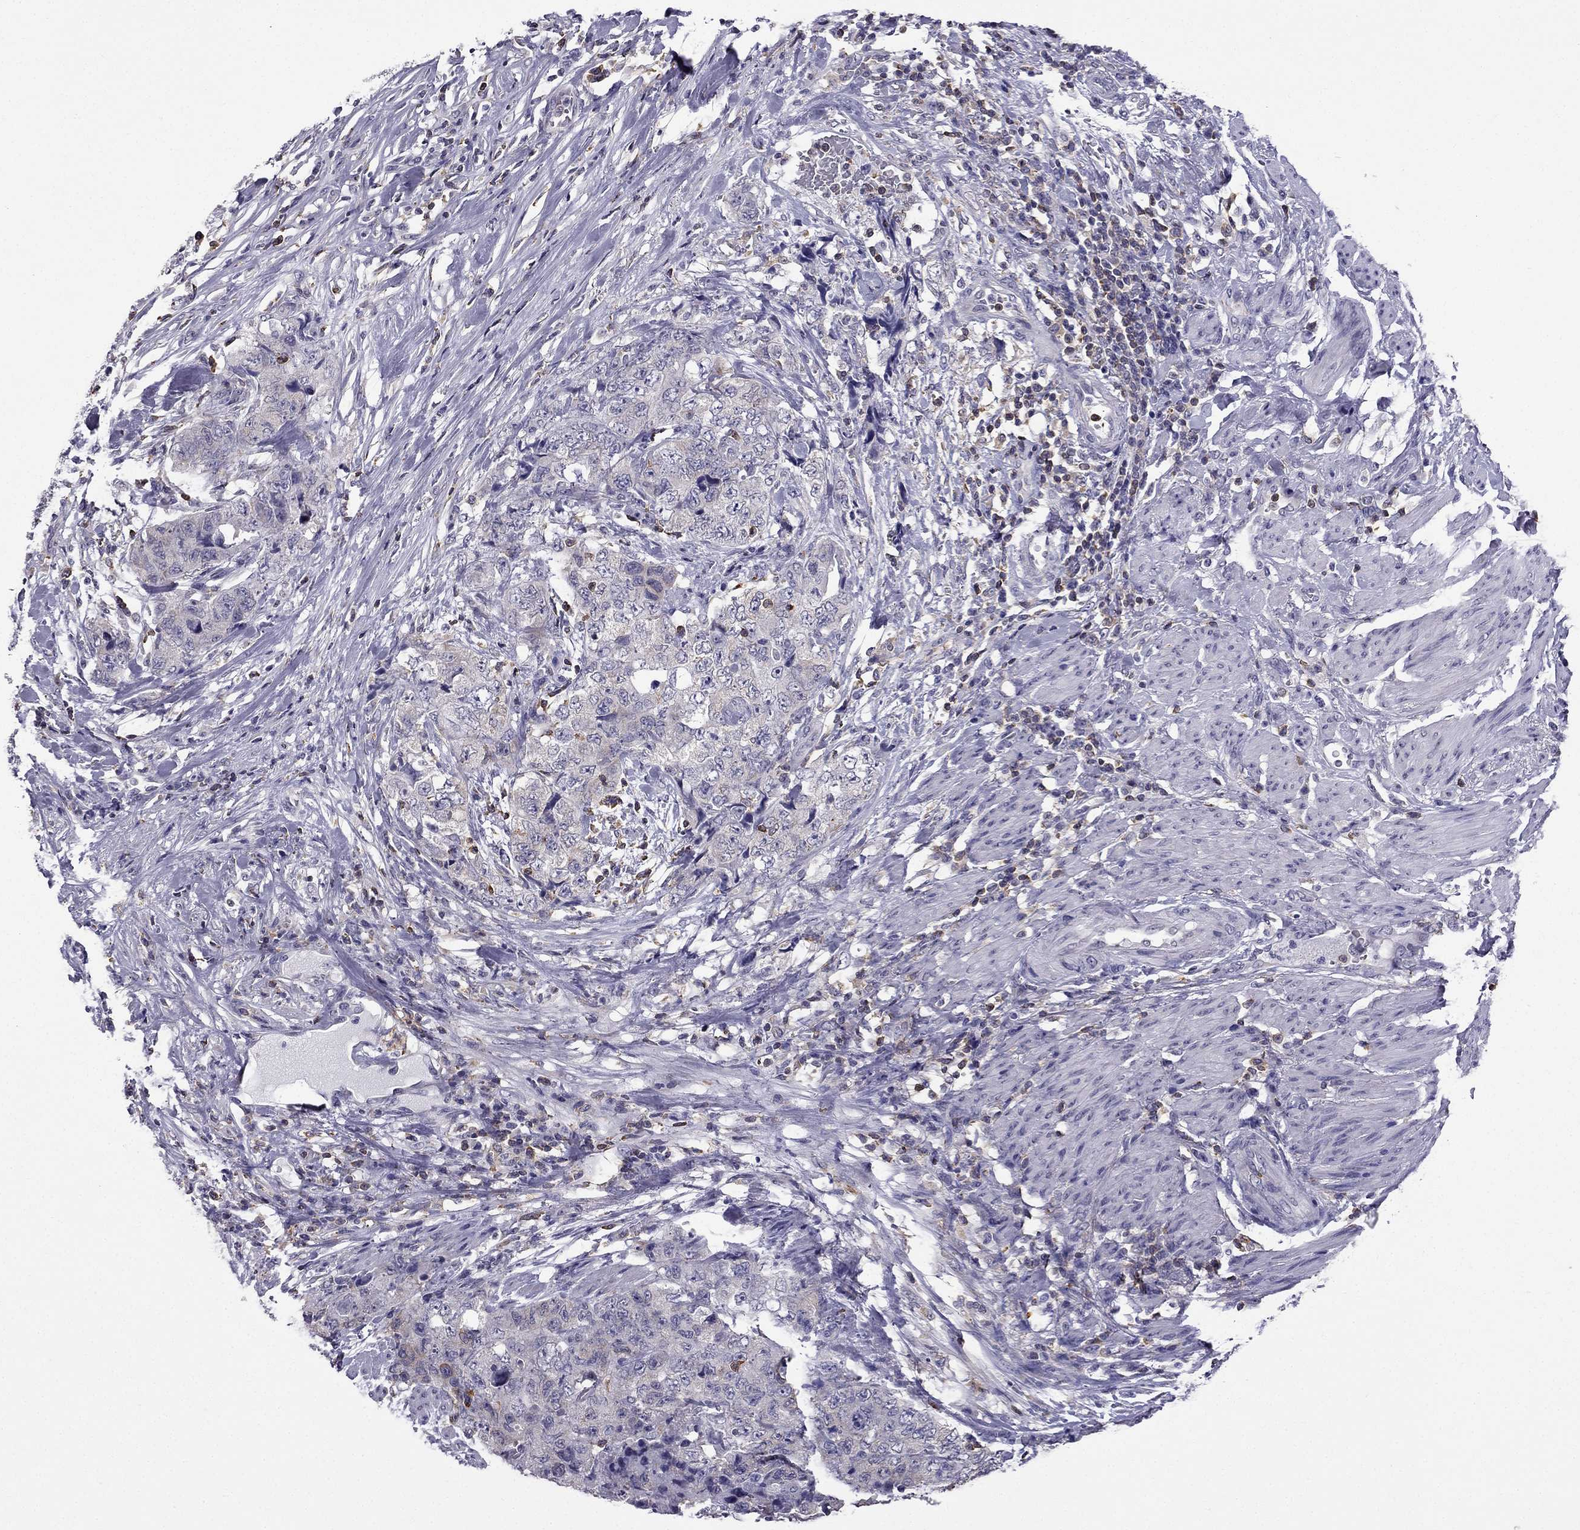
{"staining": {"intensity": "negative", "quantity": "none", "location": "none"}, "tissue": "urothelial cancer", "cell_type": "Tumor cells", "image_type": "cancer", "snomed": [{"axis": "morphology", "description": "Urothelial carcinoma, High grade"}, {"axis": "topography", "description": "Urinary bladder"}], "caption": "Tumor cells show no significant protein staining in urothelial cancer.", "gene": "CCK", "patient": {"sex": "female", "age": 78}}